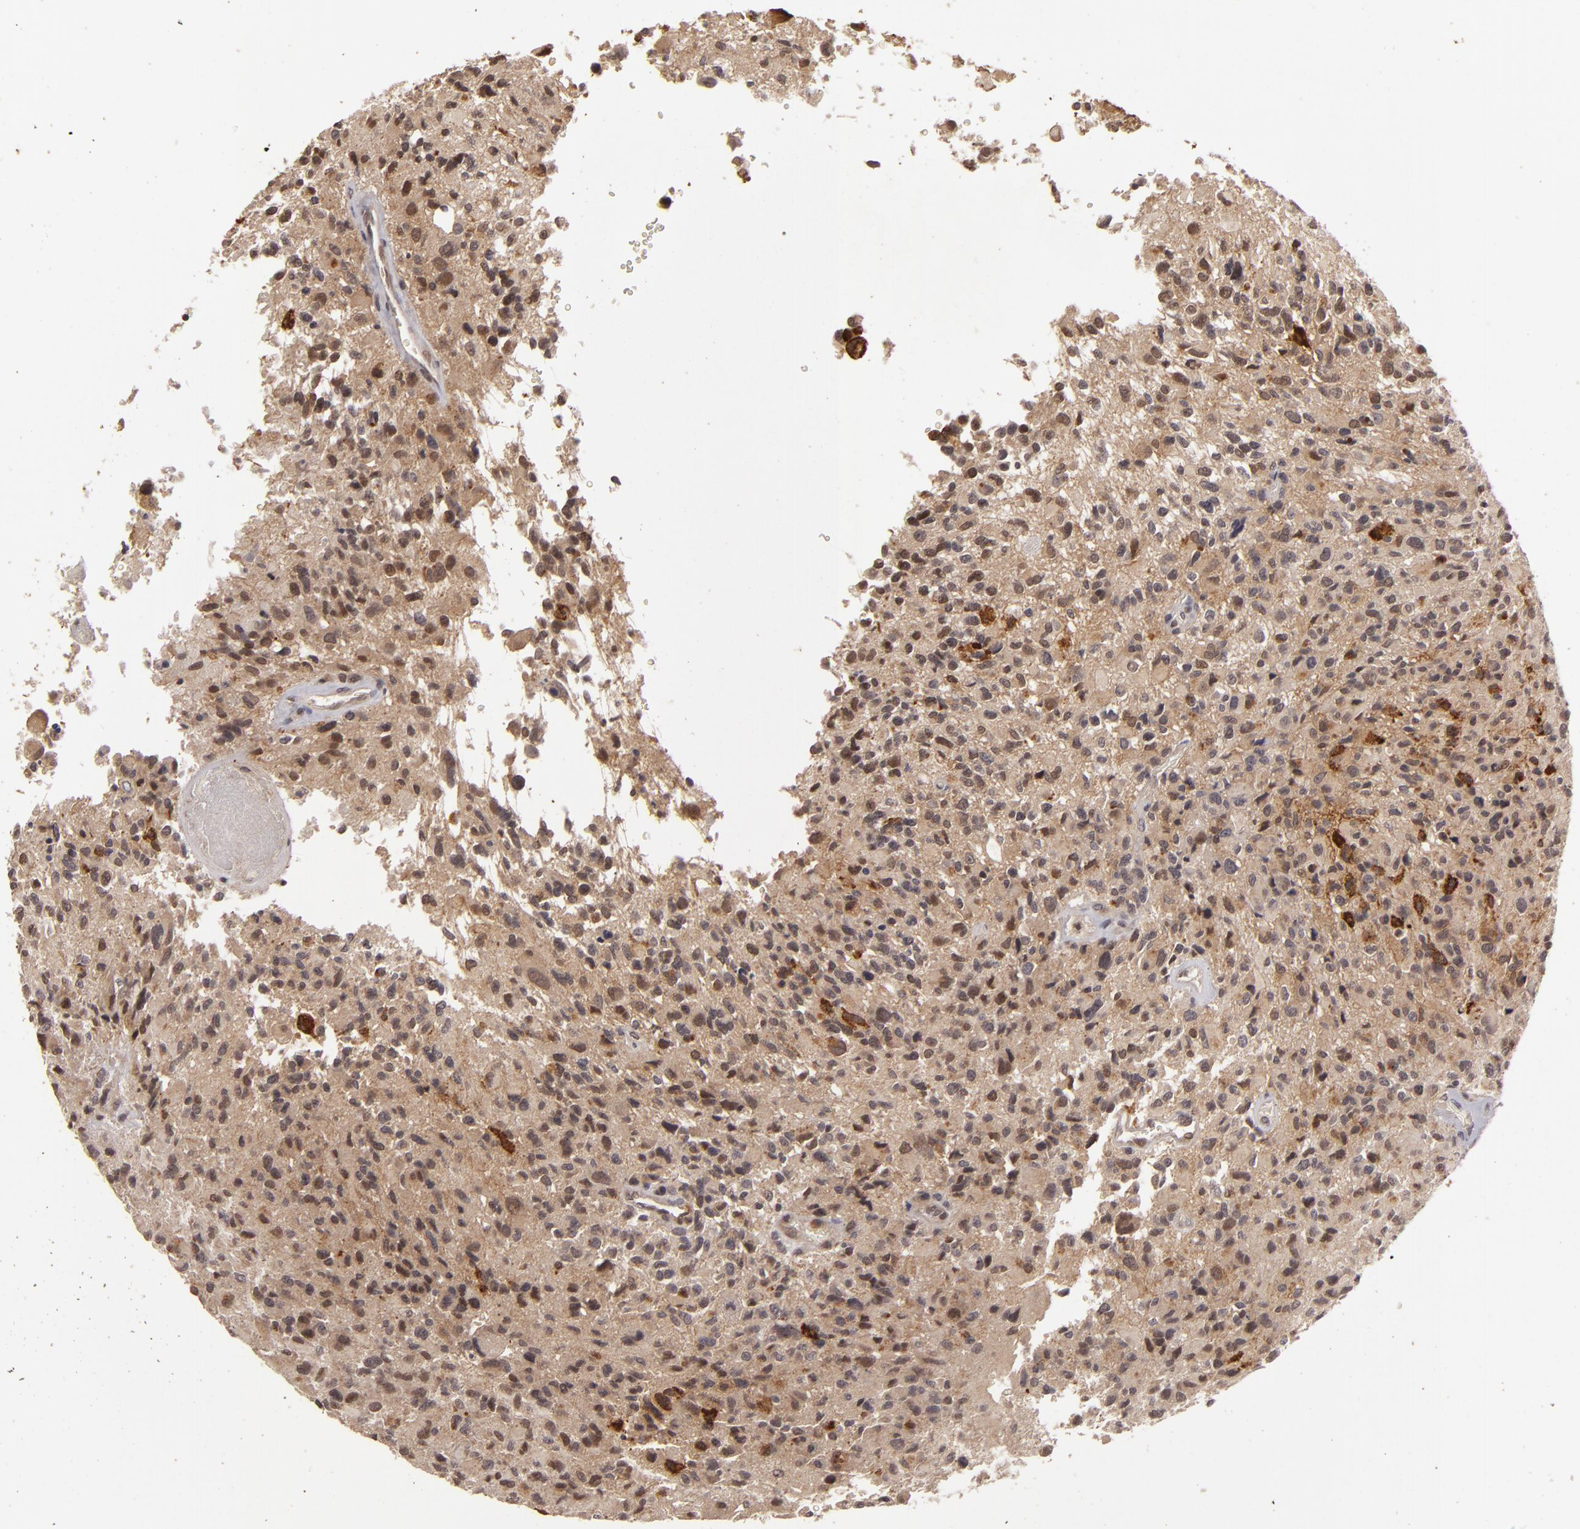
{"staining": {"intensity": "strong", "quantity": ">75%", "location": "cytoplasmic/membranous"}, "tissue": "glioma", "cell_type": "Tumor cells", "image_type": "cancer", "snomed": [{"axis": "morphology", "description": "Glioma, malignant, High grade"}, {"axis": "topography", "description": "Brain"}], "caption": "Immunohistochemistry of glioma exhibits high levels of strong cytoplasmic/membranous expression in approximately >75% of tumor cells. (IHC, brightfield microscopy, high magnification).", "gene": "DFFA", "patient": {"sex": "male", "age": 69}}